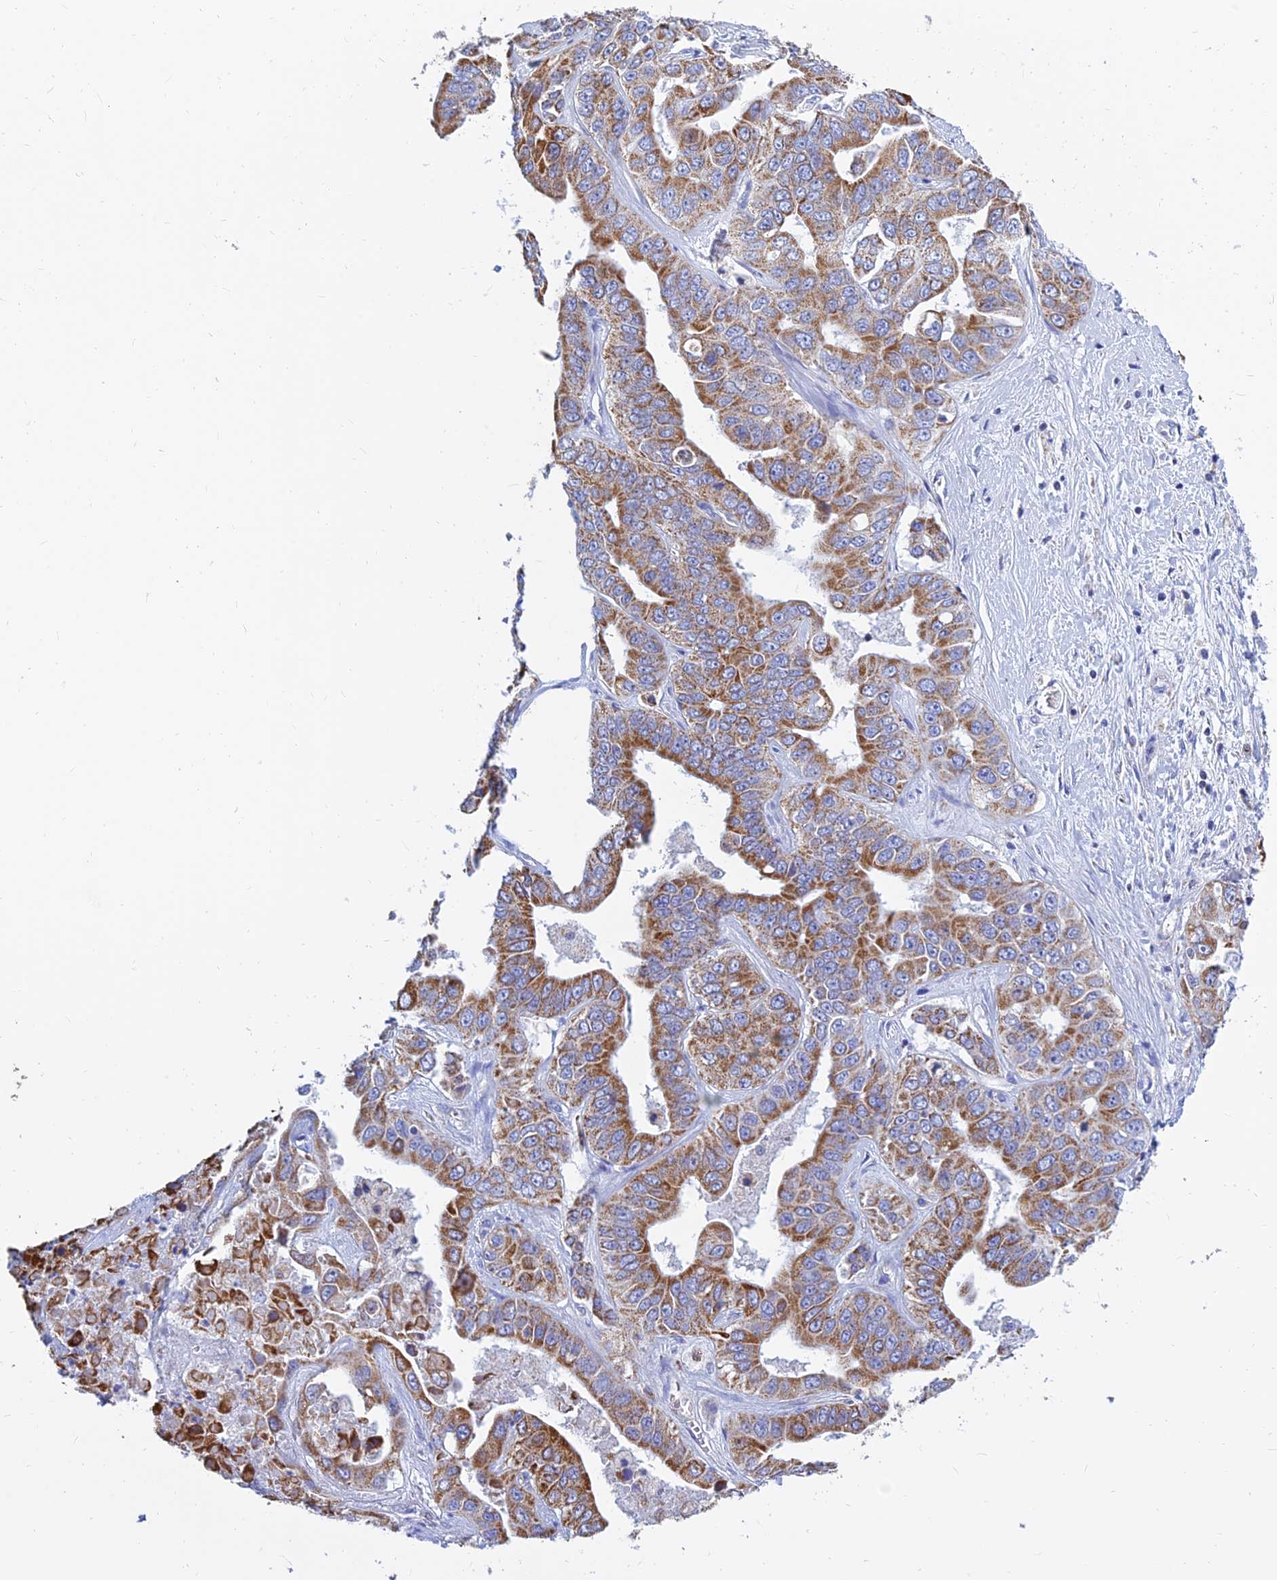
{"staining": {"intensity": "moderate", "quantity": ">75%", "location": "cytoplasmic/membranous"}, "tissue": "liver cancer", "cell_type": "Tumor cells", "image_type": "cancer", "snomed": [{"axis": "morphology", "description": "Cholangiocarcinoma"}, {"axis": "topography", "description": "Liver"}], "caption": "Human cholangiocarcinoma (liver) stained for a protein (brown) demonstrates moderate cytoplasmic/membranous positive staining in about >75% of tumor cells.", "gene": "MGST1", "patient": {"sex": "female", "age": 52}}